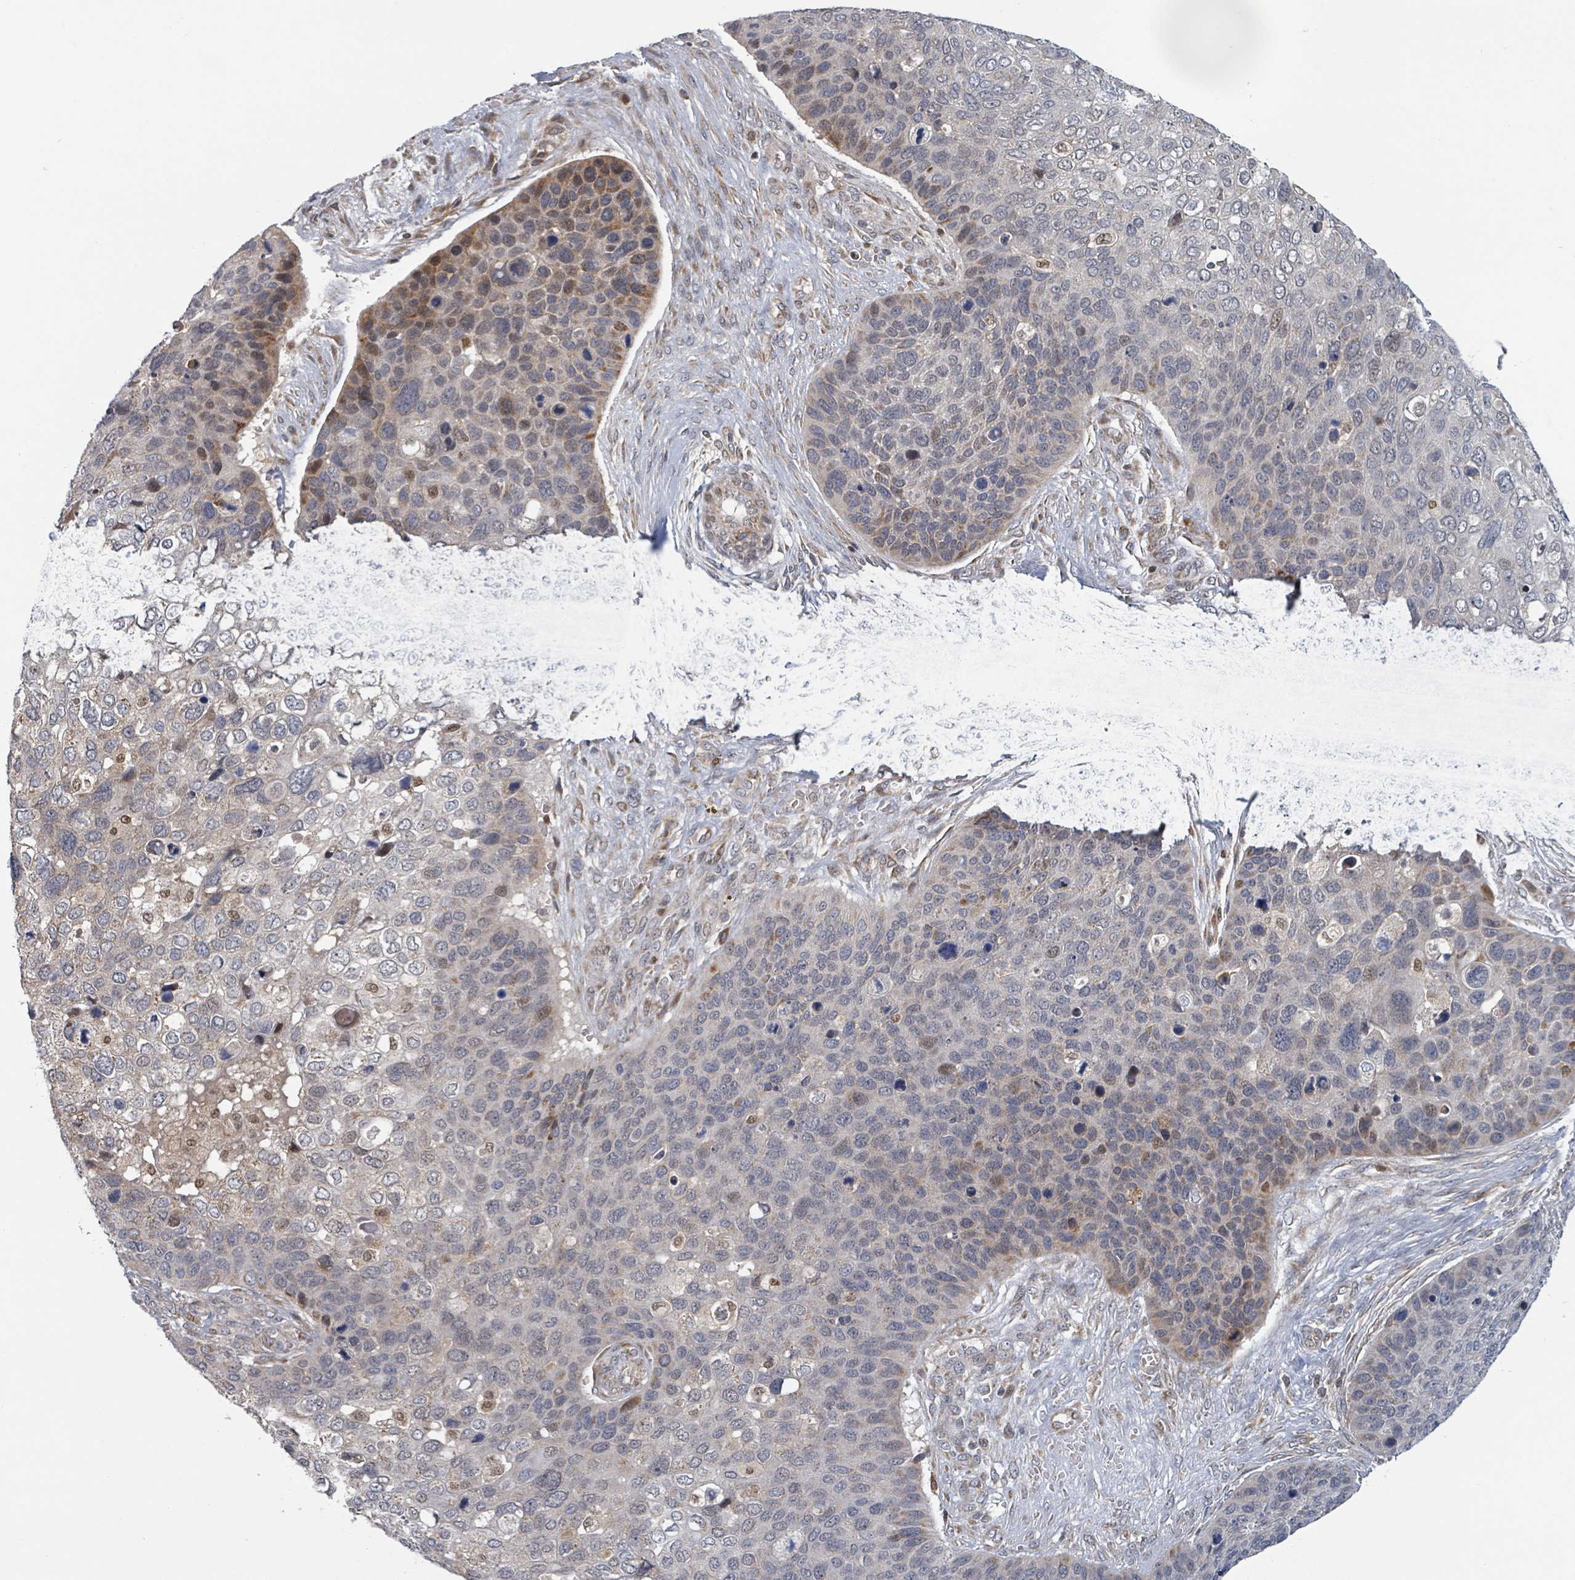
{"staining": {"intensity": "moderate", "quantity": "<25%", "location": "cytoplasmic/membranous,nuclear"}, "tissue": "skin cancer", "cell_type": "Tumor cells", "image_type": "cancer", "snomed": [{"axis": "morphology", "description": "Basal cell carcinoma"}, {"axis": "topography", "description": "Skin"}], "caption": "The histopathology image shows immunohistochemical staining of skin cancer. There is moderate cytoplasmic/membranous and nuclear staining is present in about <25% of tumor cells. (DAB (3,3'-diaminobenzidine) = brown stain, brightfield microscopy at high magnification).", "gene": "HIVEP1", "patient": {"sex": "female", "age": 74}}